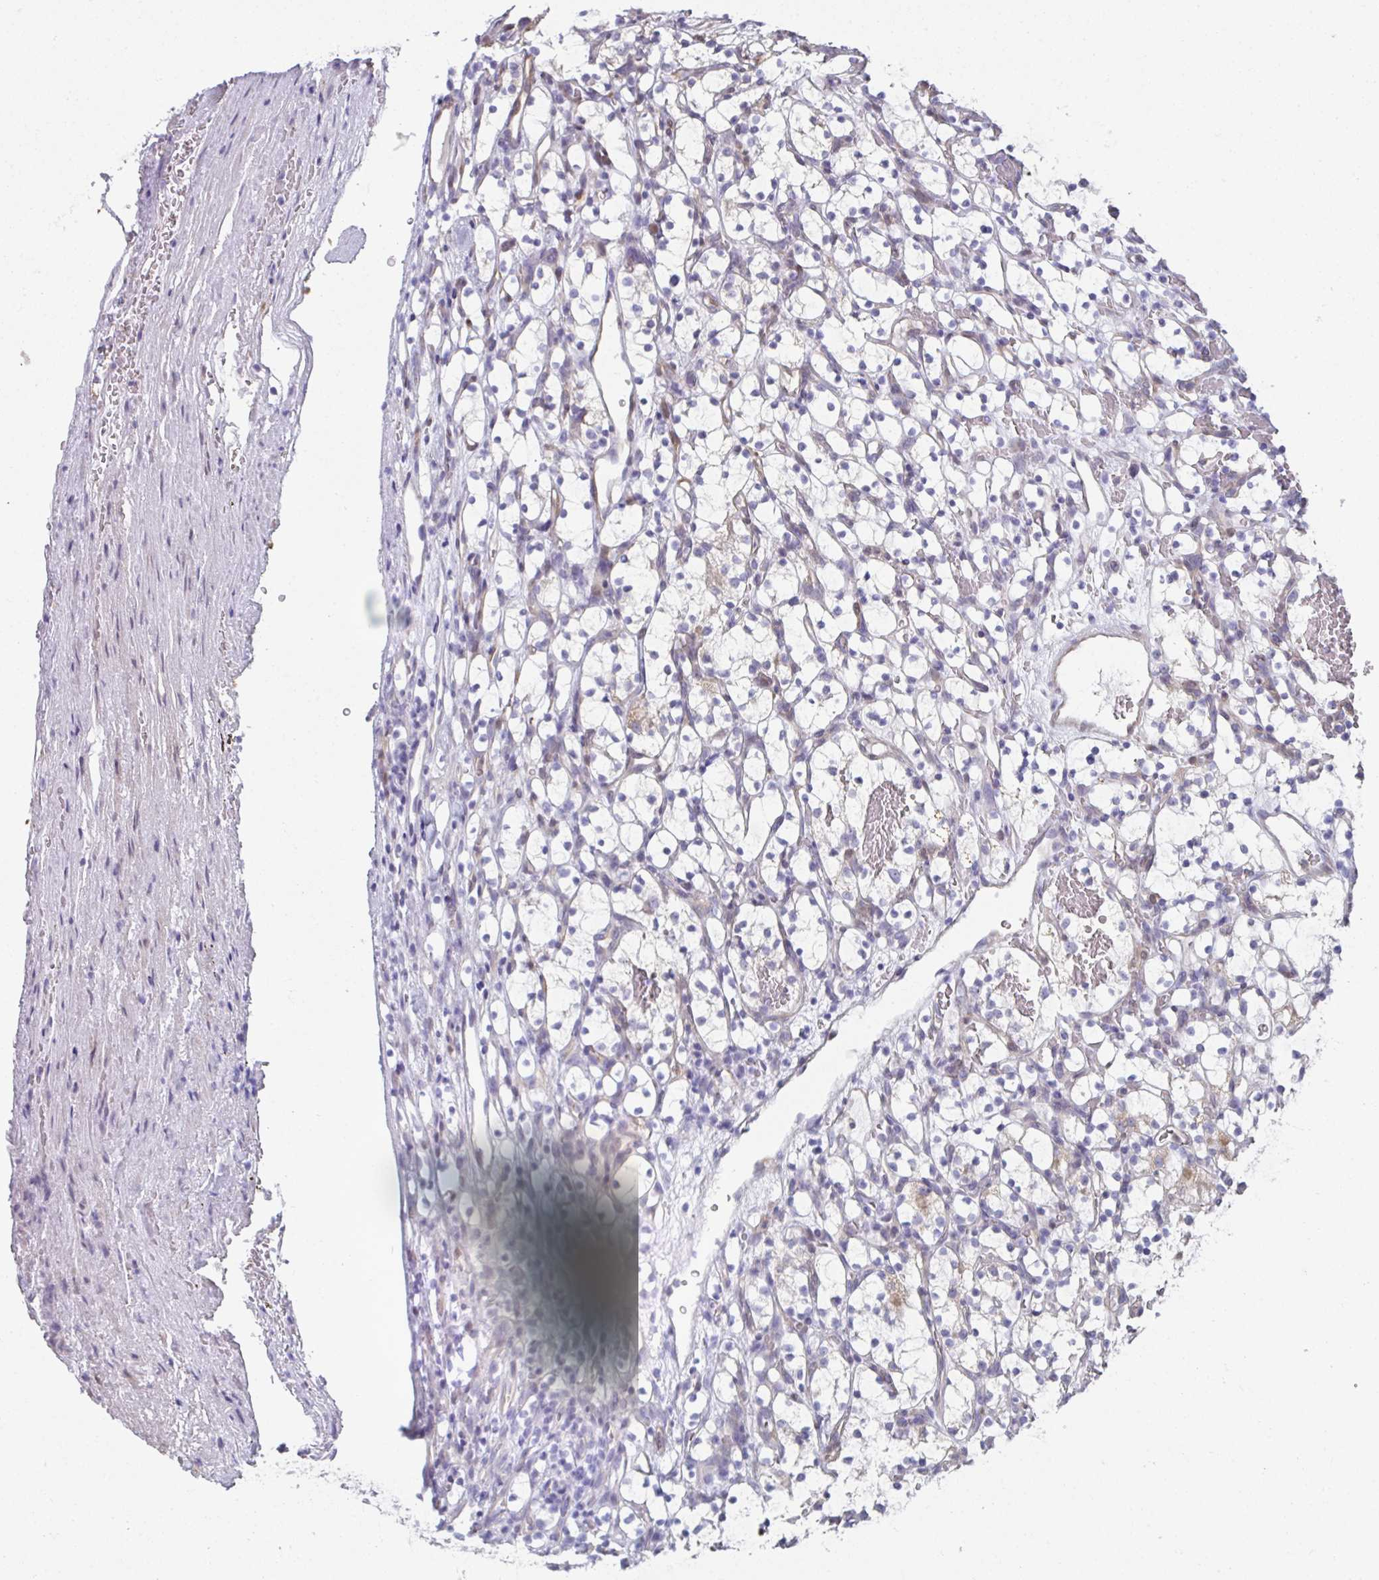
{"staining": {"intensity": "negative", "quantity": "none", "location": "none"}, "tissue": "renal cancer", "cell_type": "Tumor cells", "image_type": "cancer", "snomed": [{"axis": "morphology", "description": "Adenocarcinoma, NOS"}, {"axis": "topography", "description": "Kidney"}], "caption": "Tumor cells show no significant expression in renal cancer (adenocarcinoma).", "gene": "RBP1", "patient": {"sex": "female", "age": 69}}